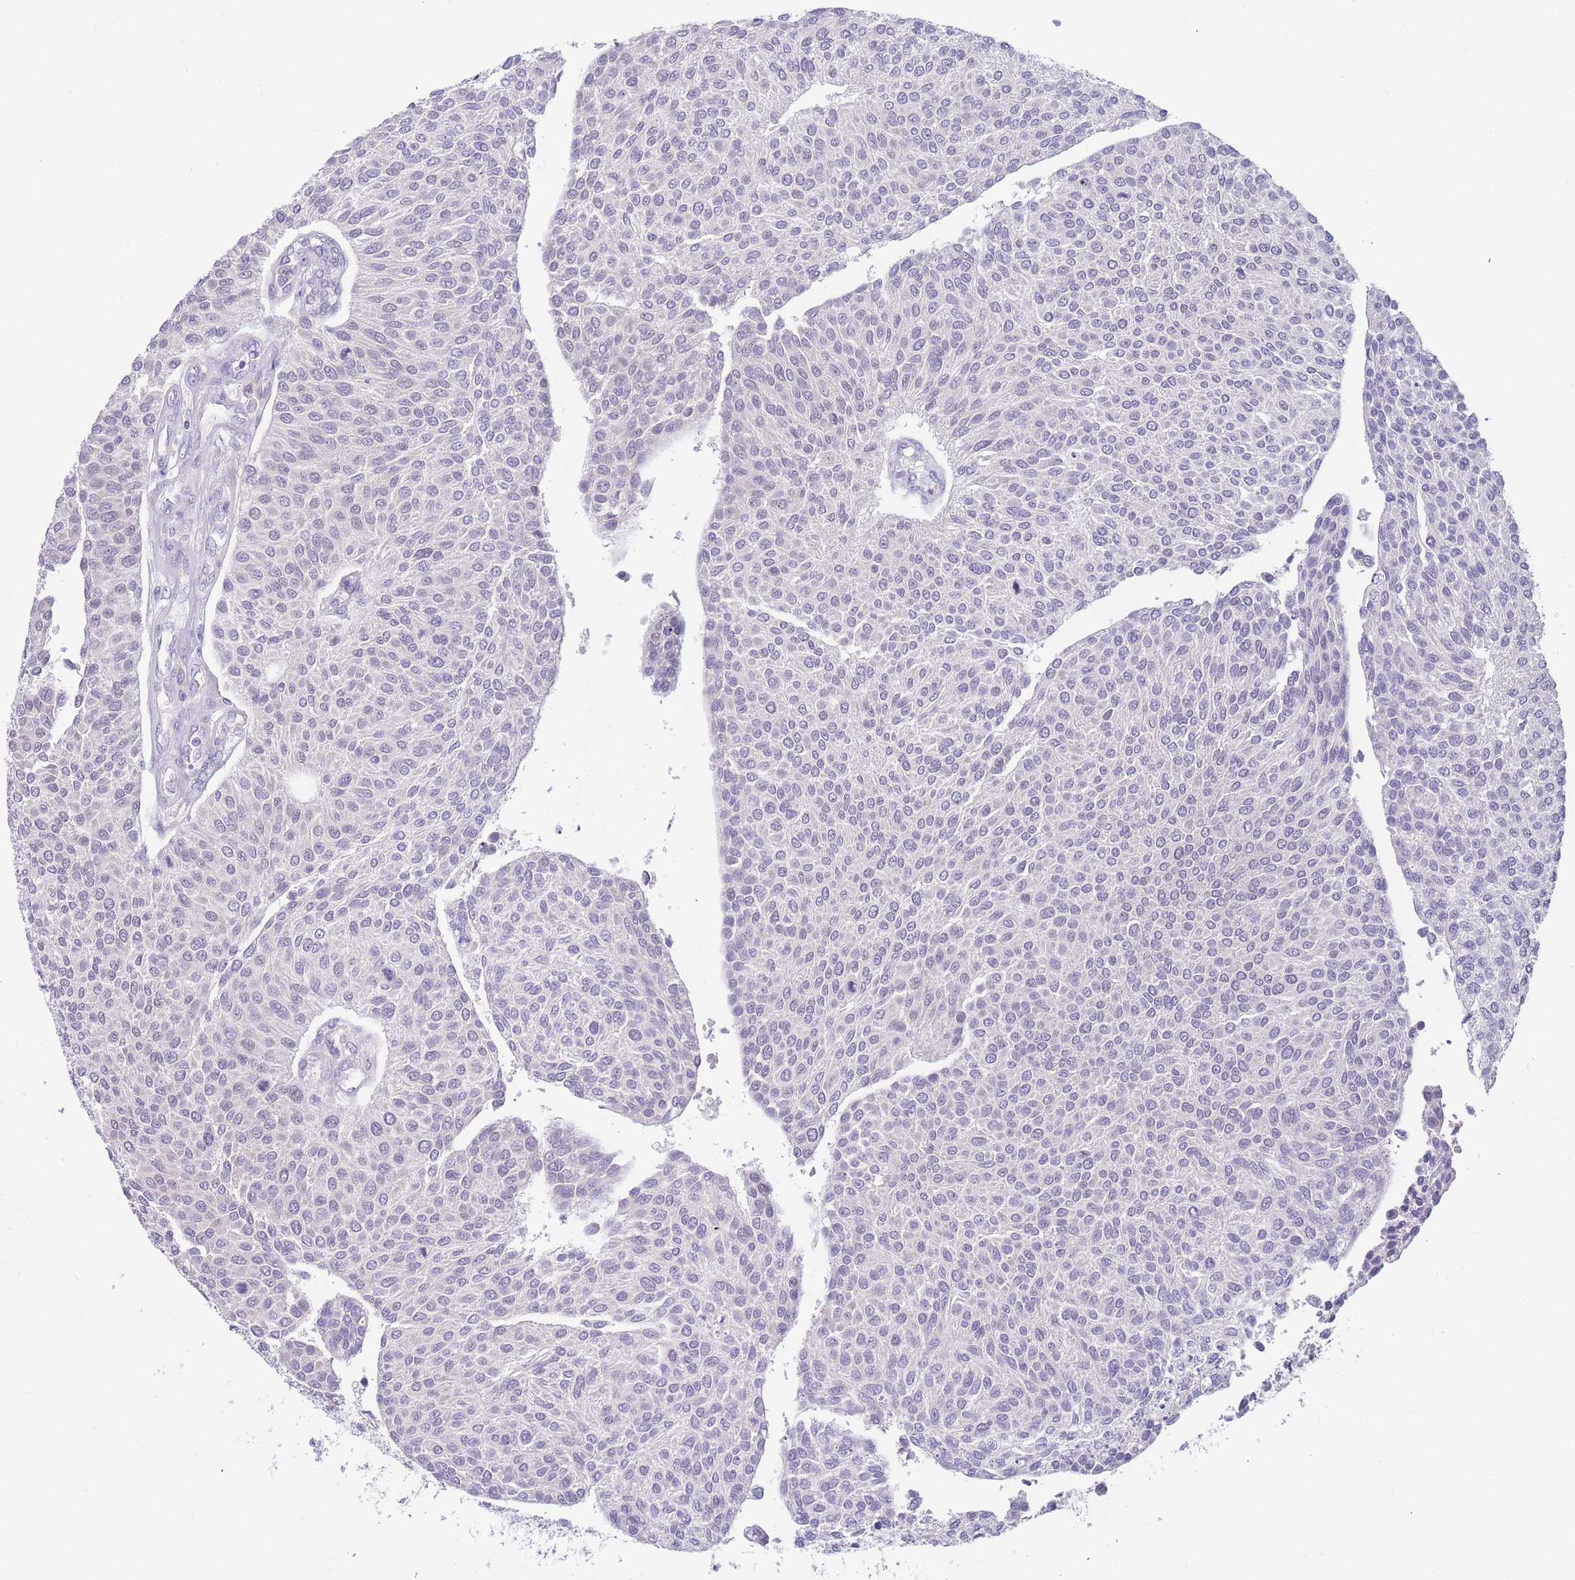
{"staining": {"intensity": "negative", "quantity": "none", "location": "none"}, "tissue": "urothelial cancer", "cell_type": "Tumor cells", "image_type": "cancer", "snomed": [{"axis": "morphology", "description": "Urothelial carcinoma, NOS"}, {"axis": "topography", "description": "Urinary bladder"}], "caption": "The micrograph displays no staining of tumor cells in urothelial cancer. (Brightfield microscopy of DAB (3,3'-diaminobenzidine) immunohistochemistry at high magnification).", "gene": "NDUFAF6", "patient": {"sex": "male", "age": 55}}